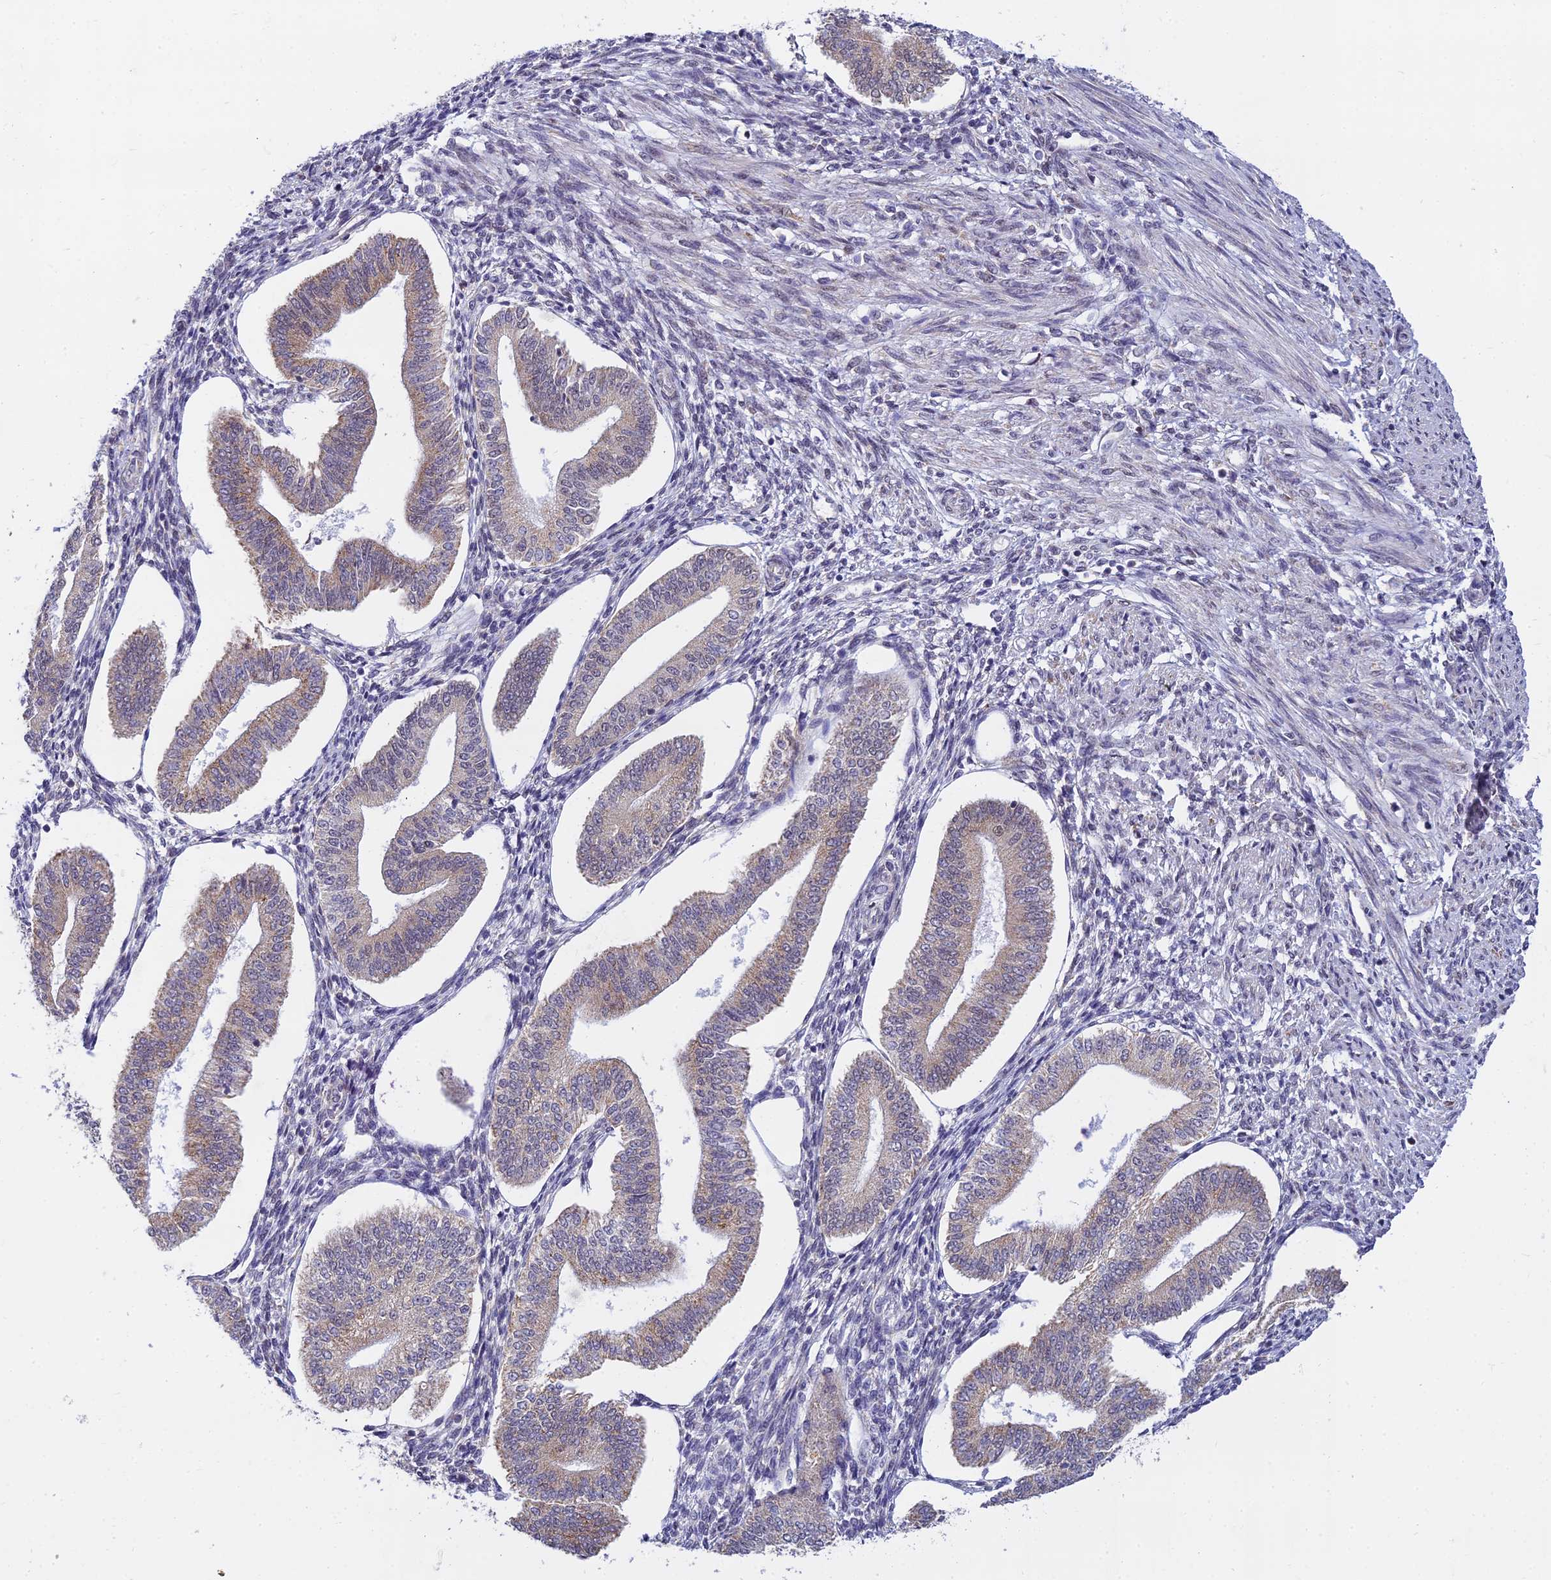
{"staining": {"intensity": "moderate", "quantity": "<25%", "location": "nuclear"}, "tissue": "endometrium", "cell_type": "Cells in endometrial stroma", "image_type": "normal", "snomed": [{"axis": "morphology", "description": "Normal tissue, NOS"}, {"axis": "topography", "description": "Endometrium"}], "caption": "Benign endometrium shows moderate nuclear staining in about <25% of cells in endometrial stroma, visualized by immunohistochemistry. Immunohistochemistry (ihc) stains the protein in brown and the nuclei are stained blue.", "gene": "C2orf49", "patient": {"sex": "female", "age": 34}}